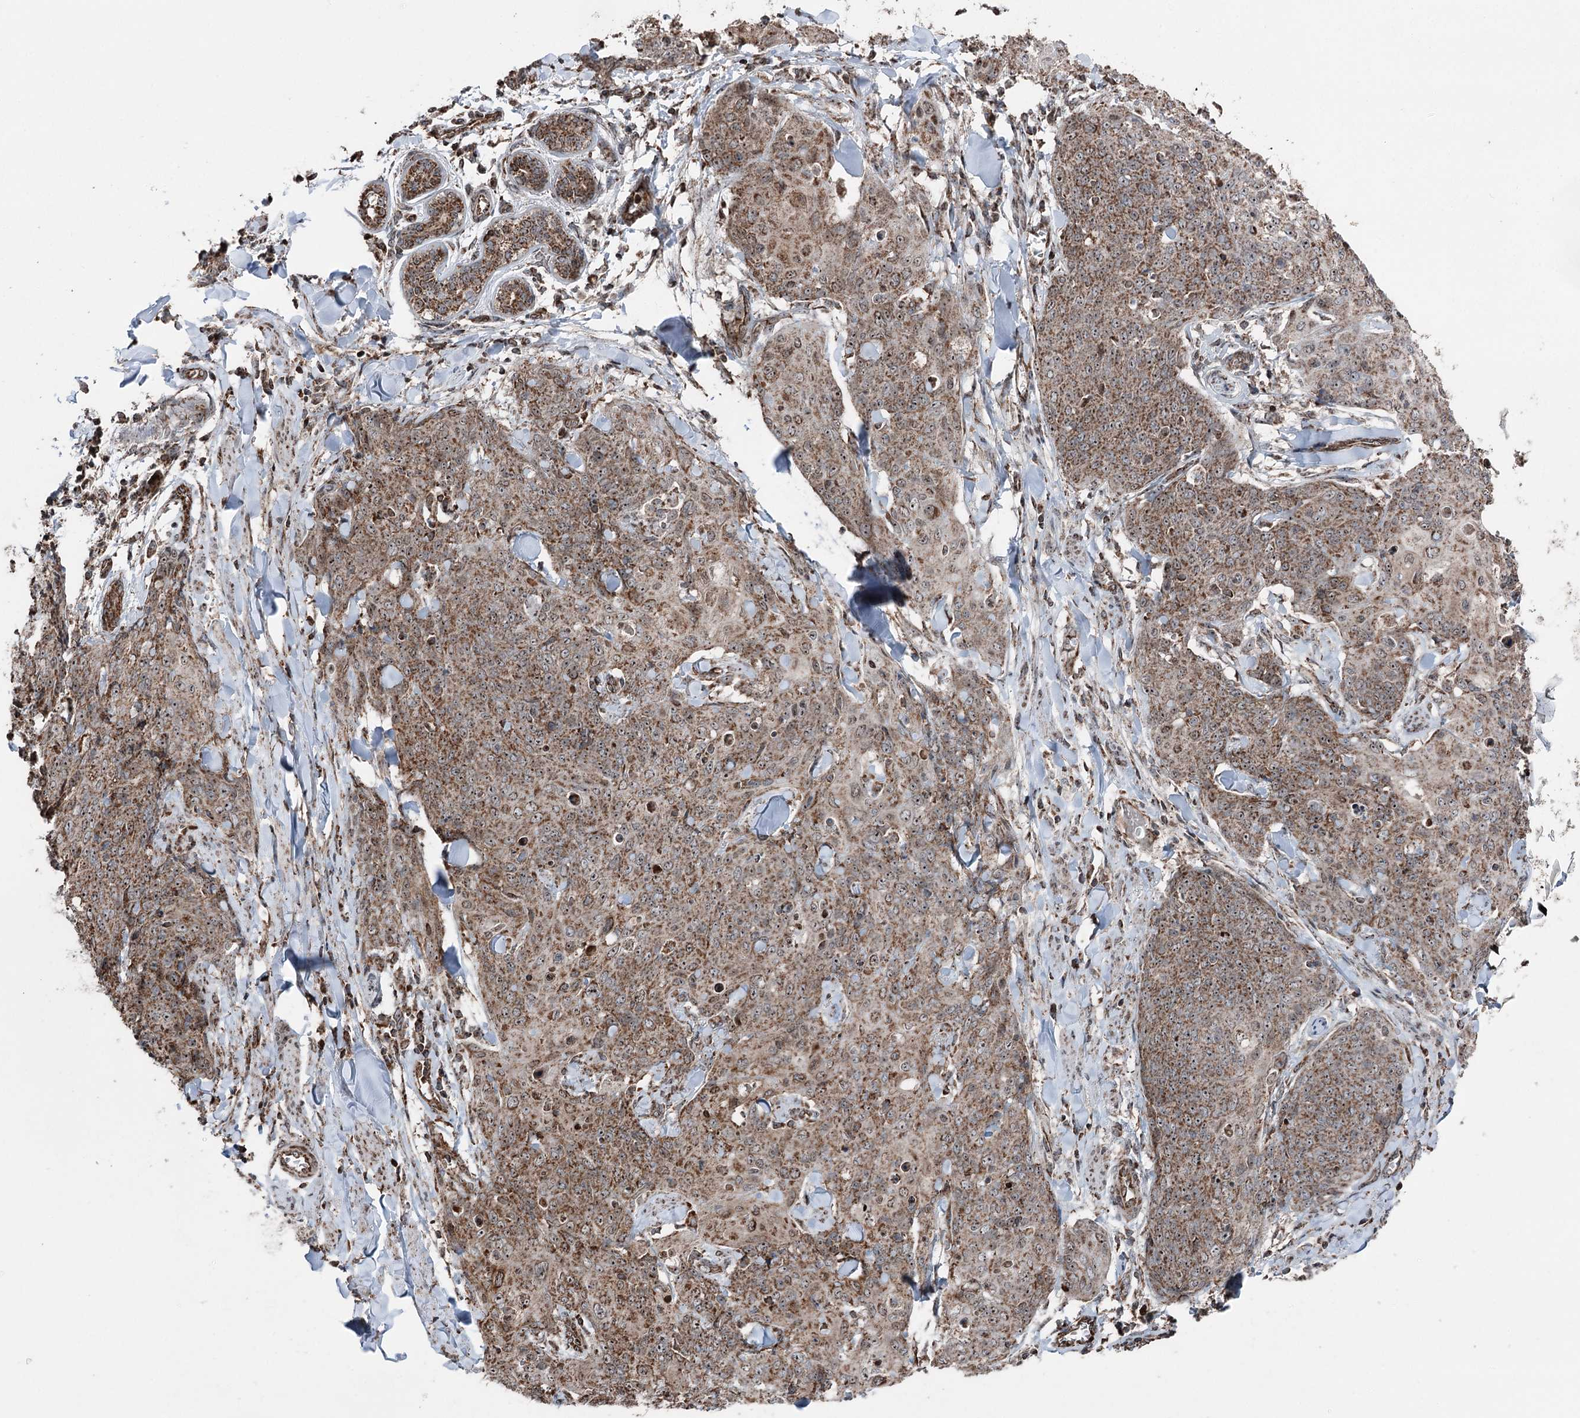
{"staining": {"intensity": "moderate", "quantity": ">75%", "location": "cytoplasmic/membranous,nuclear"}, "tissue": "skin cancer", "cell_type": "Tumor cells", "image_type": "cancer", "snomed": [{"axis": "morphology", "description": "Squamous cell carcinoma, NOS"}, {"axis": "topography", "description": "Skin"}, {"axis": "topography", "description": "Vulva"}], "caption": "IHC (DAB (3,3'-diaminobenzidine)) staining of human skin cancer (squamous cell carcinoma) shows moderate cytoplasmic/membranous and nuclear protein expression in about >75% of tumor cells.", "gene": "STEEP1", "patient": {"sex": "female", "age": 85}}